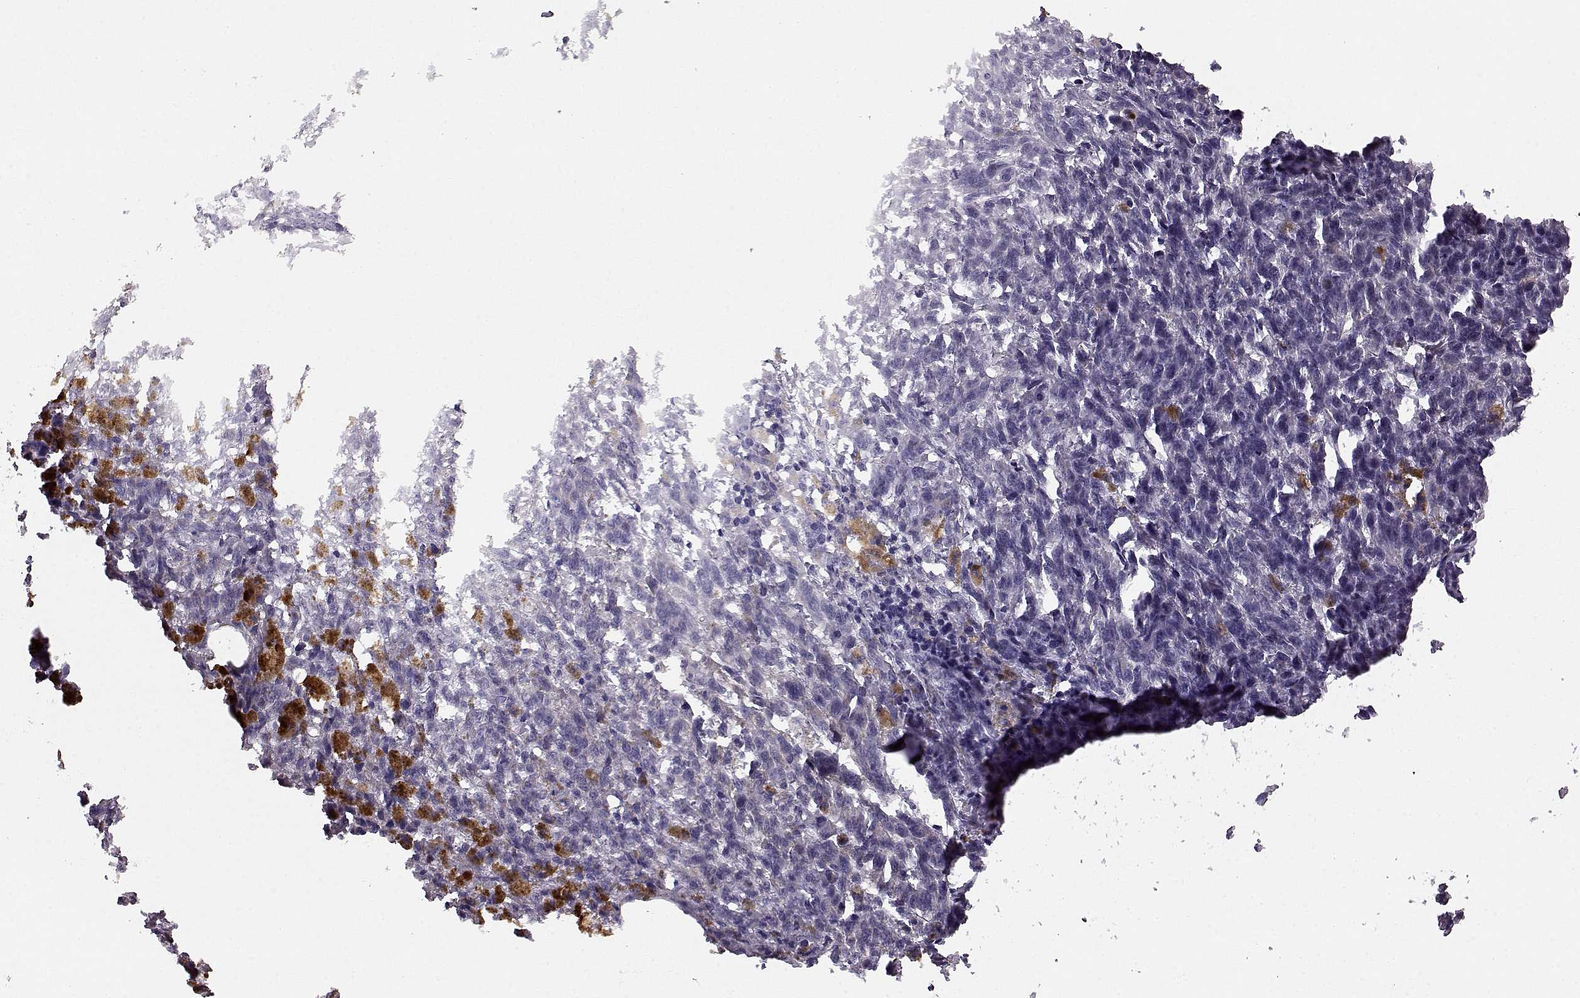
{"staining": {"intensity": "negative", "quantity": "none", "location": "none"}, "tissue": "melanoma", "cell_type": "Tumor cells", "image_type": "cancer", "snomed": [{"axis": "morphology", "description": "Malignant melanoma, NOS"}, {"axis": "topography", "description": "Skin"}], "caption": "Human melanoma stained for a protein using immunohistochemistry (IHC) shows no staining in tumor cells.", "gene": "TRIM69", "patient": {"sex": "female", "age": 34}}